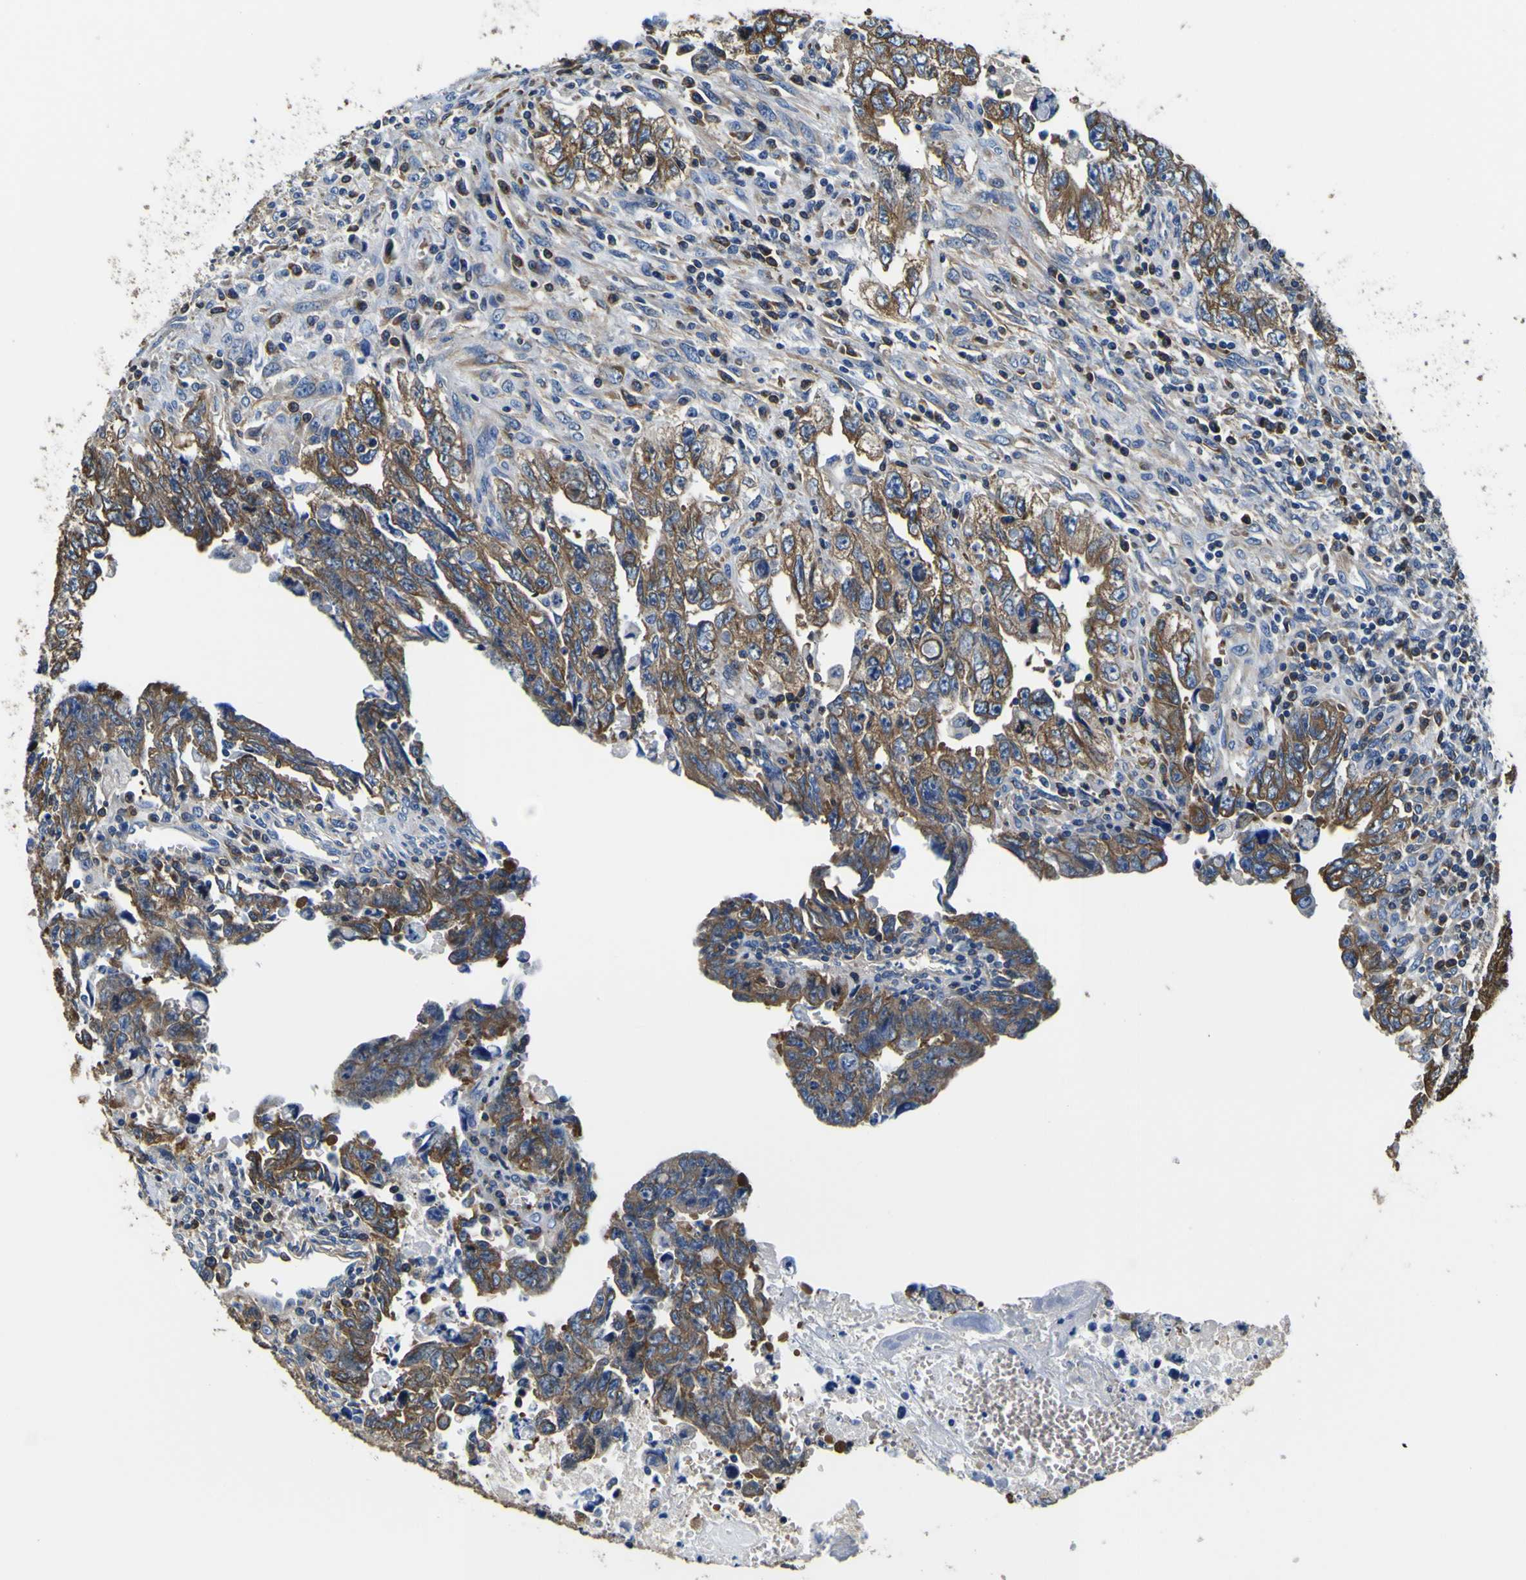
{"staining": {"intensity": "moderate", "quantity": ">75%", "location": "cytoplasmic/membranous"}, "tissue": "testis cancer", "cell_type": "Tumor cells", "image_type": "cancer", "snomed": [{"axis": "morphology", "description": "Carcinoma, Embryonal, NOS"}, {"axis": "topography", "description": "Testis"}], "caption": "A photomicrograph of human testis cancer (embryonal carcinoma) stained for a protein demonstrates moderate cytoplasmic/membranous brown staining in tumor cells. (Stains: DAB (3,3'-diaminobenzidine) in brown, nuclei in blue, Microscopy: brightfield microscopy at high magnification).", "gene": "TUBA1B", "patient": {"sex": "male", "age": 28}}